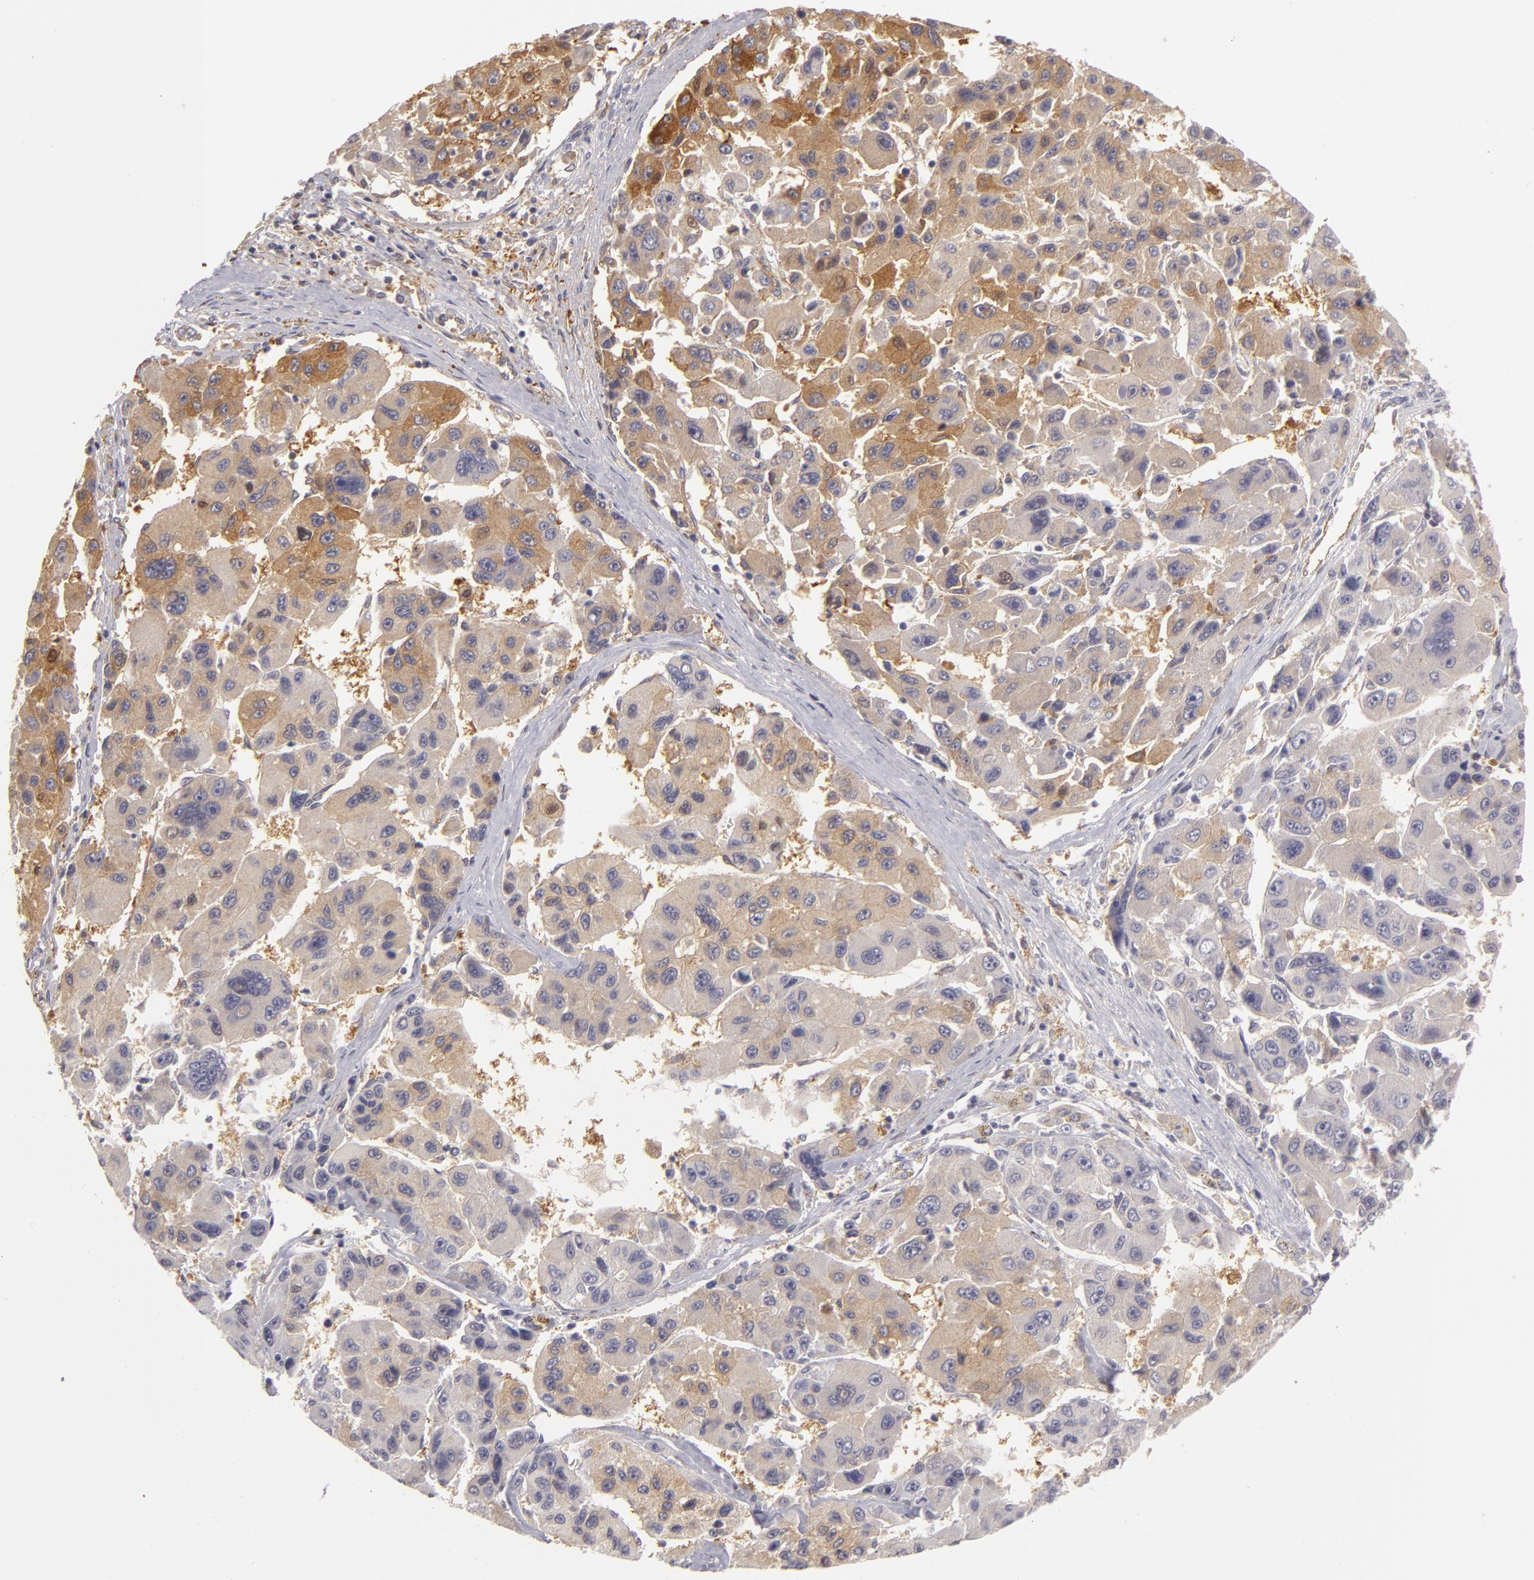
{"staining": {"intensity": "weak", "quantity": "<25%", "location": "cytoplasmic/membranous"}, "tissue": "liver cancer", "cell_type": "Tumor cells", "image_type": "cancer", "snomed": [{"axis": "morphology", "description": "Carcinoma, Hepatocellular, NOS"}, {"axis": "topography", "description": "Liver"}], "caption": "Tumor cells are negative for protein expression in human liver cancer.", "gene": "ZNF229", "patient": {"sex": "male", "age": 64}}